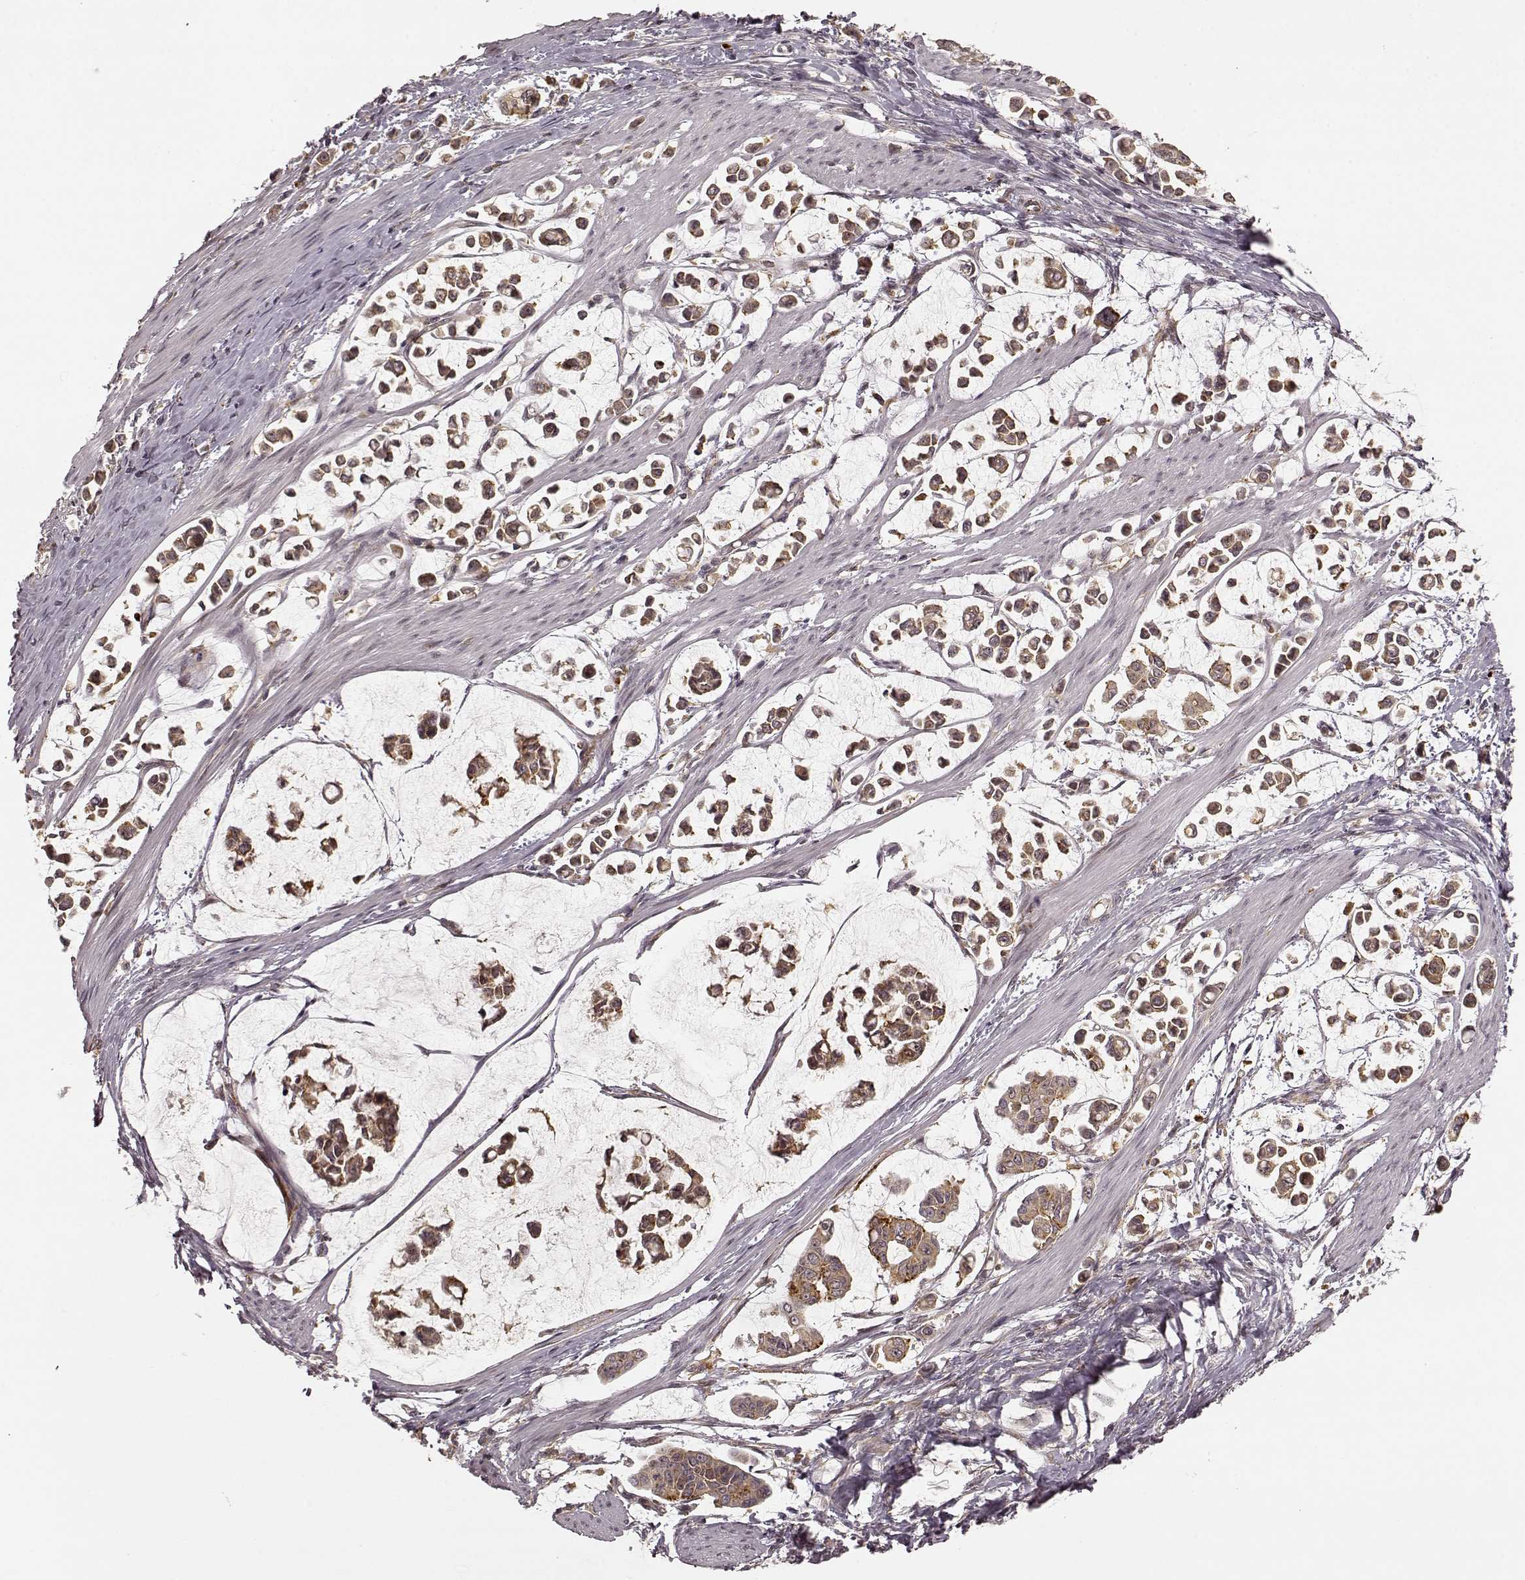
{"staining": {"intensity": "moderate", "quantity": ">75%", "location": "cytoplasmic/membranous"}, "tissue": "stomach cancer", "cell_type": "Tumor cells", "image_type": "cancer", "snomed": [{"axis": "morphology", "description": "Adenocarcinoma, NOS"}, {"axis": "topography", "description": "Stomach"}], "caption": "Immunohistochemical staining of stomach cancer shows moderate cytoplasmic/membranous protein positivity in approximately >75% of tumor cells.", "gene": "SLC12A9", "patient": {"sex": "male", "age": 82}}